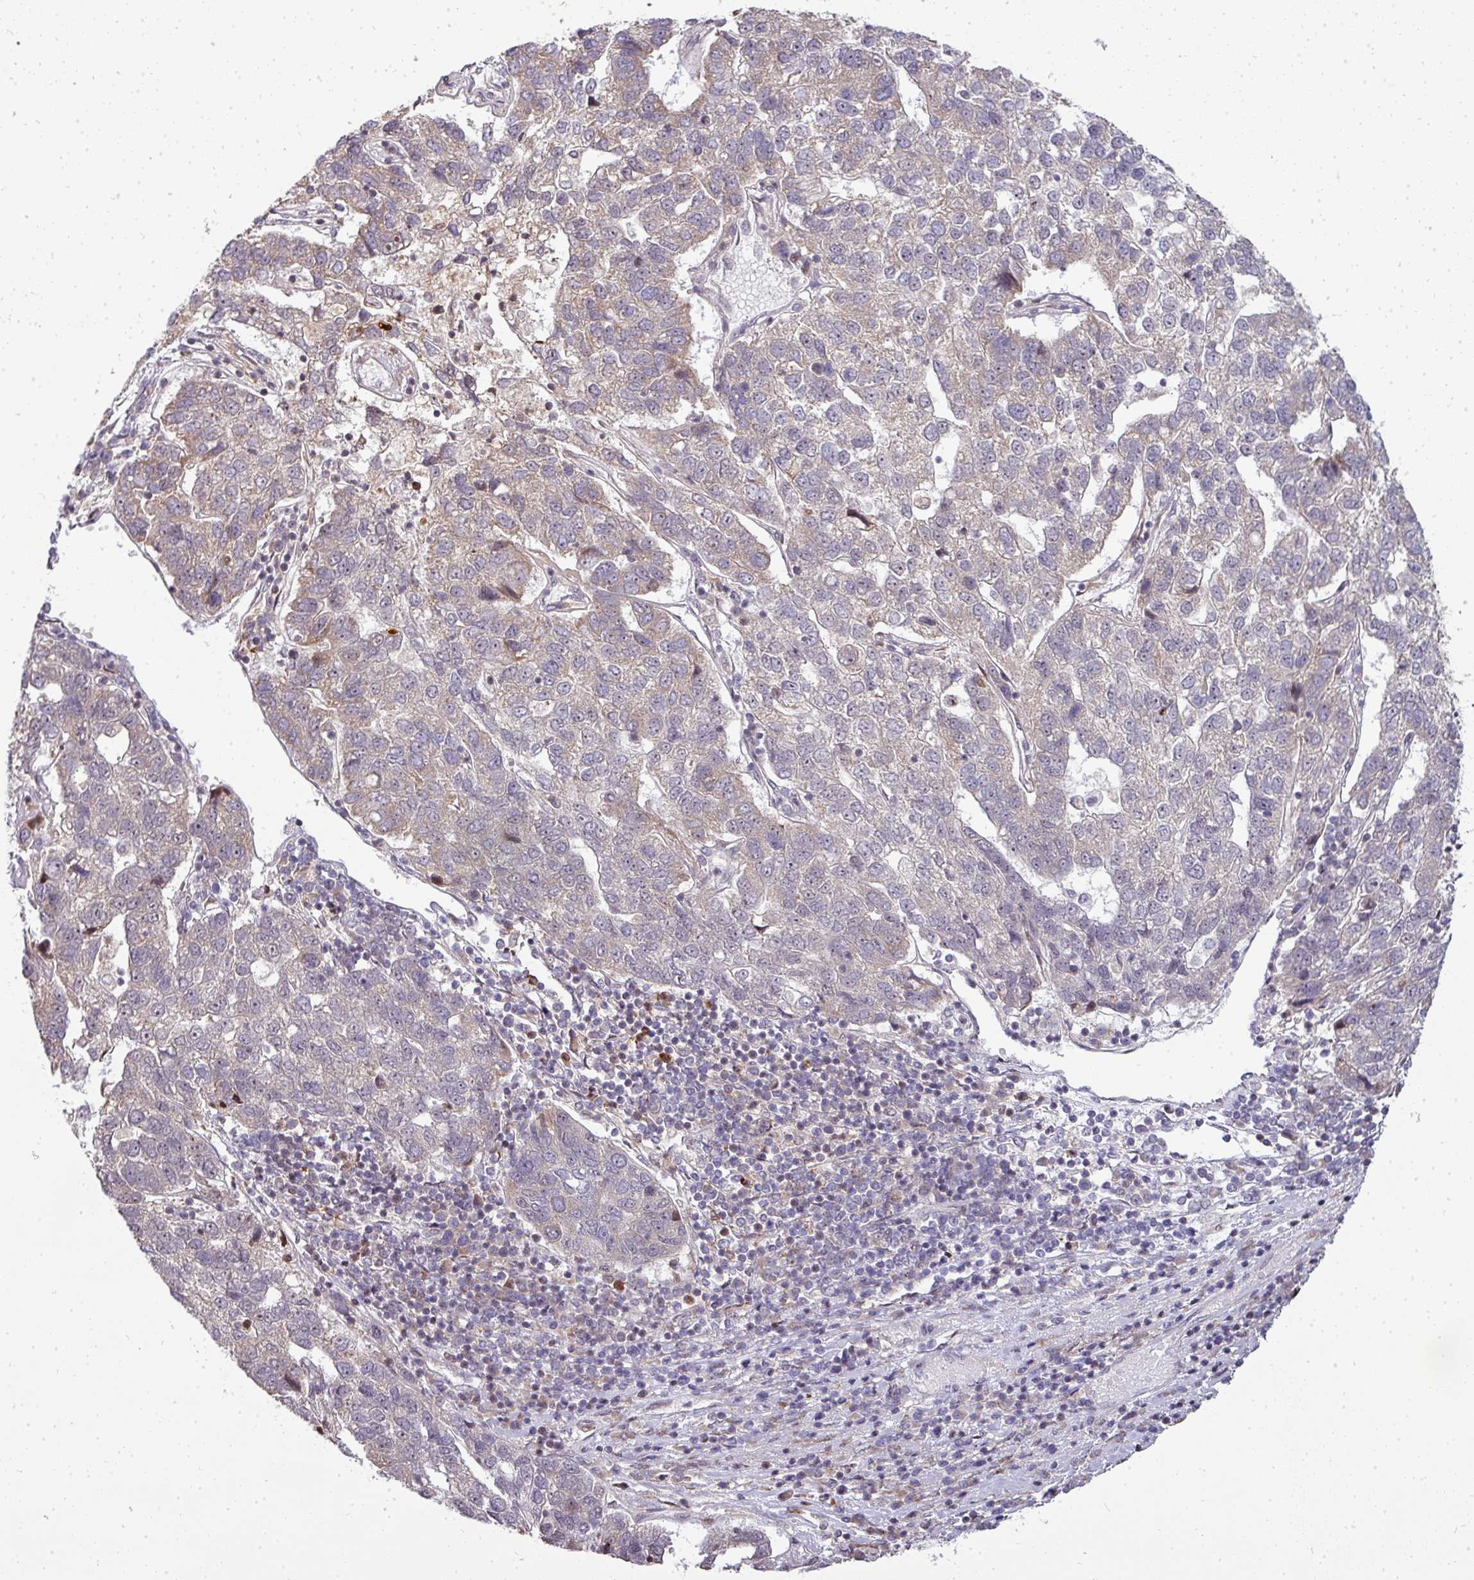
{"staining": {"intensity": "weak", "quantity": "25%-75%", "location": "cytoplasmic/membranous"}, "tissue": "pancreatic cancer", "cell_type": "Tumor cells", "image_type": "cancer", "snomed": [{"axis": "morphology", "description": "Adenocarcinoma, NOS"}, {"axis": "topography", "description": "Pancreas"}], "caption": "Tumor cells display low levels of weak cytoplasmic/membranous staining in approximately 25%-75% of cells in pancreatic cancer.", "gene": "PATZ1", "patient": {"sex": "female", "age": 61}}